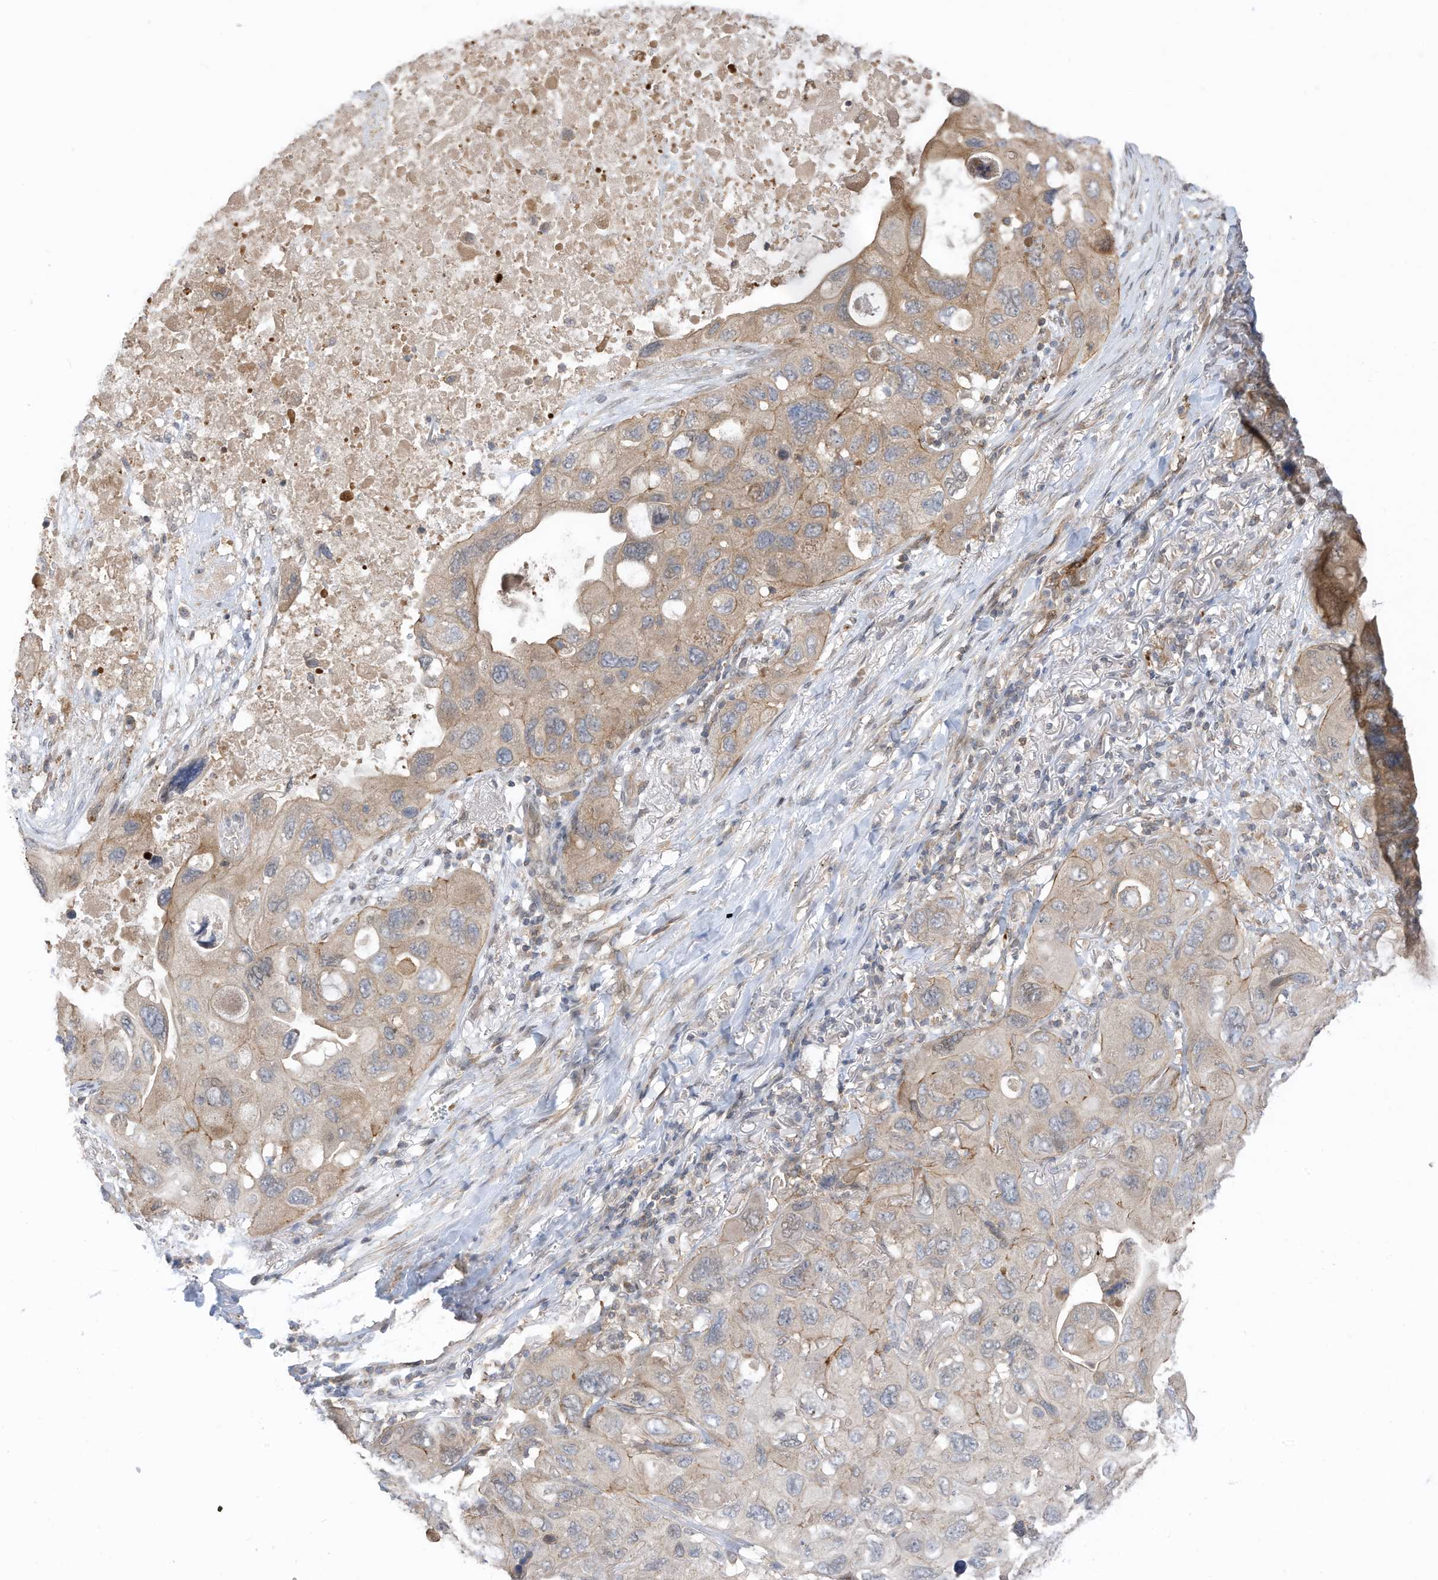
{"staining": {"intensity": "weak", "quantity": ">75%", "location": "cytoplasmic/membranous"}, "tissue": "lung cancer", "cell_type": "Tumor cells", "image_type": "cancer", "snomed": [{"axis": "morphology", "description": "Squamous cell carcinoma, NOS"}, {"axis": "topography", "description": "Lung"}], "caption": "Protein expression analysis of human lung cancer (squamous cell carcinoma) reveals weak cytoplasmic/membranous expression in about >75% of tumor cells.", "gene": "REC8", "patient": {"sex": "female", "age": 73}}